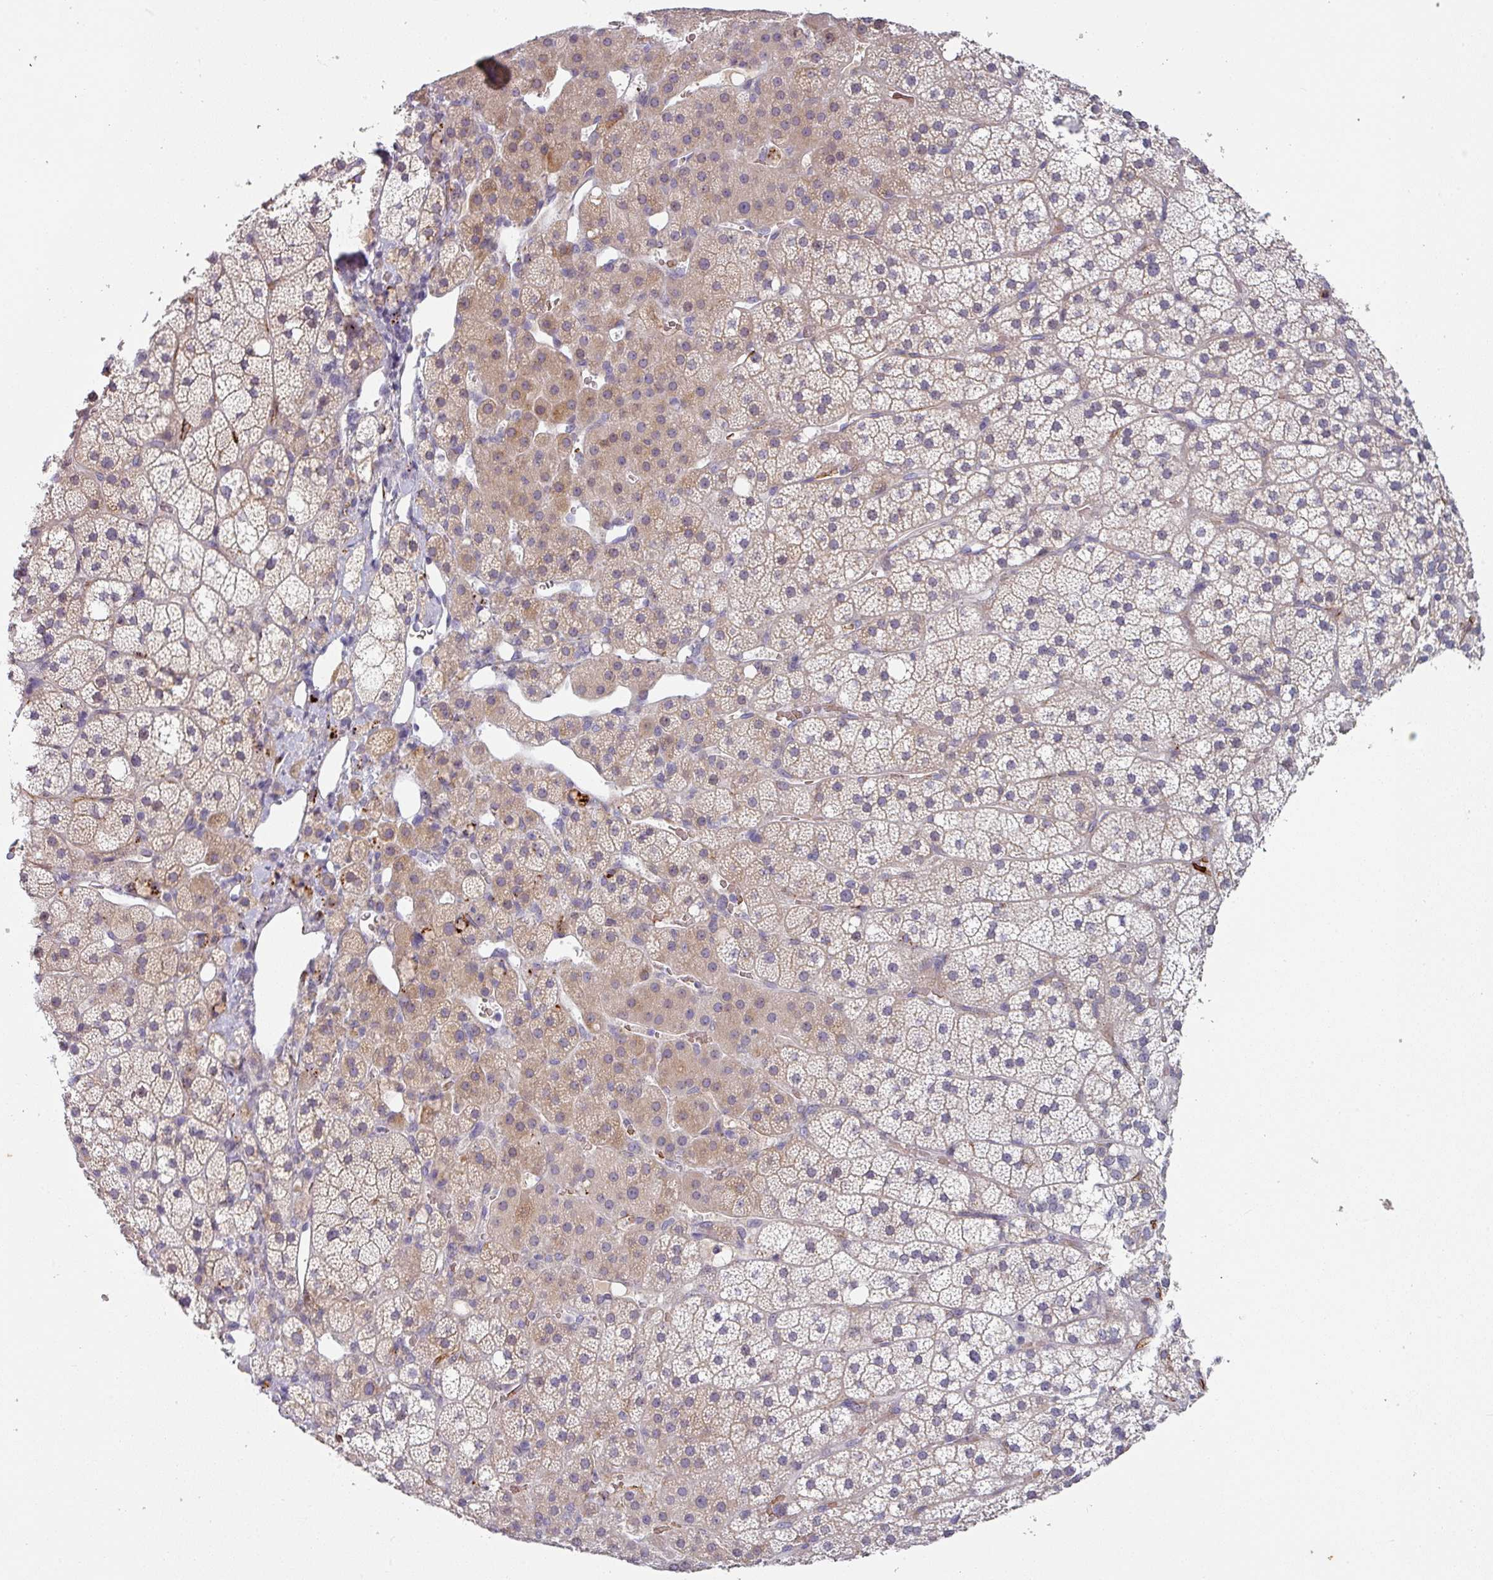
{"staining": {"intensity": "weak", "quantity": "25%-75%", "location": "cytoplasmic/membranous"}, "tissue": "adrenal gland", "cell_type": "Glandular cells", "image_type": "normal", "snomed": [{"axis": "morphology", "description": "Normal tissue, NOS"}, {"axis": "topography", "description": "Adrenal gland"}], "caption": "Protein staining reveals weak cytoplasmic/membranous positivity in approximately 25%-75% of glandular cells in benign adrenal gland. (DAB IHC, brown staining for protein, blue staining for nuclei).", "gene": "PRODH2", "patient": {"sex": "male", "age": 53}}